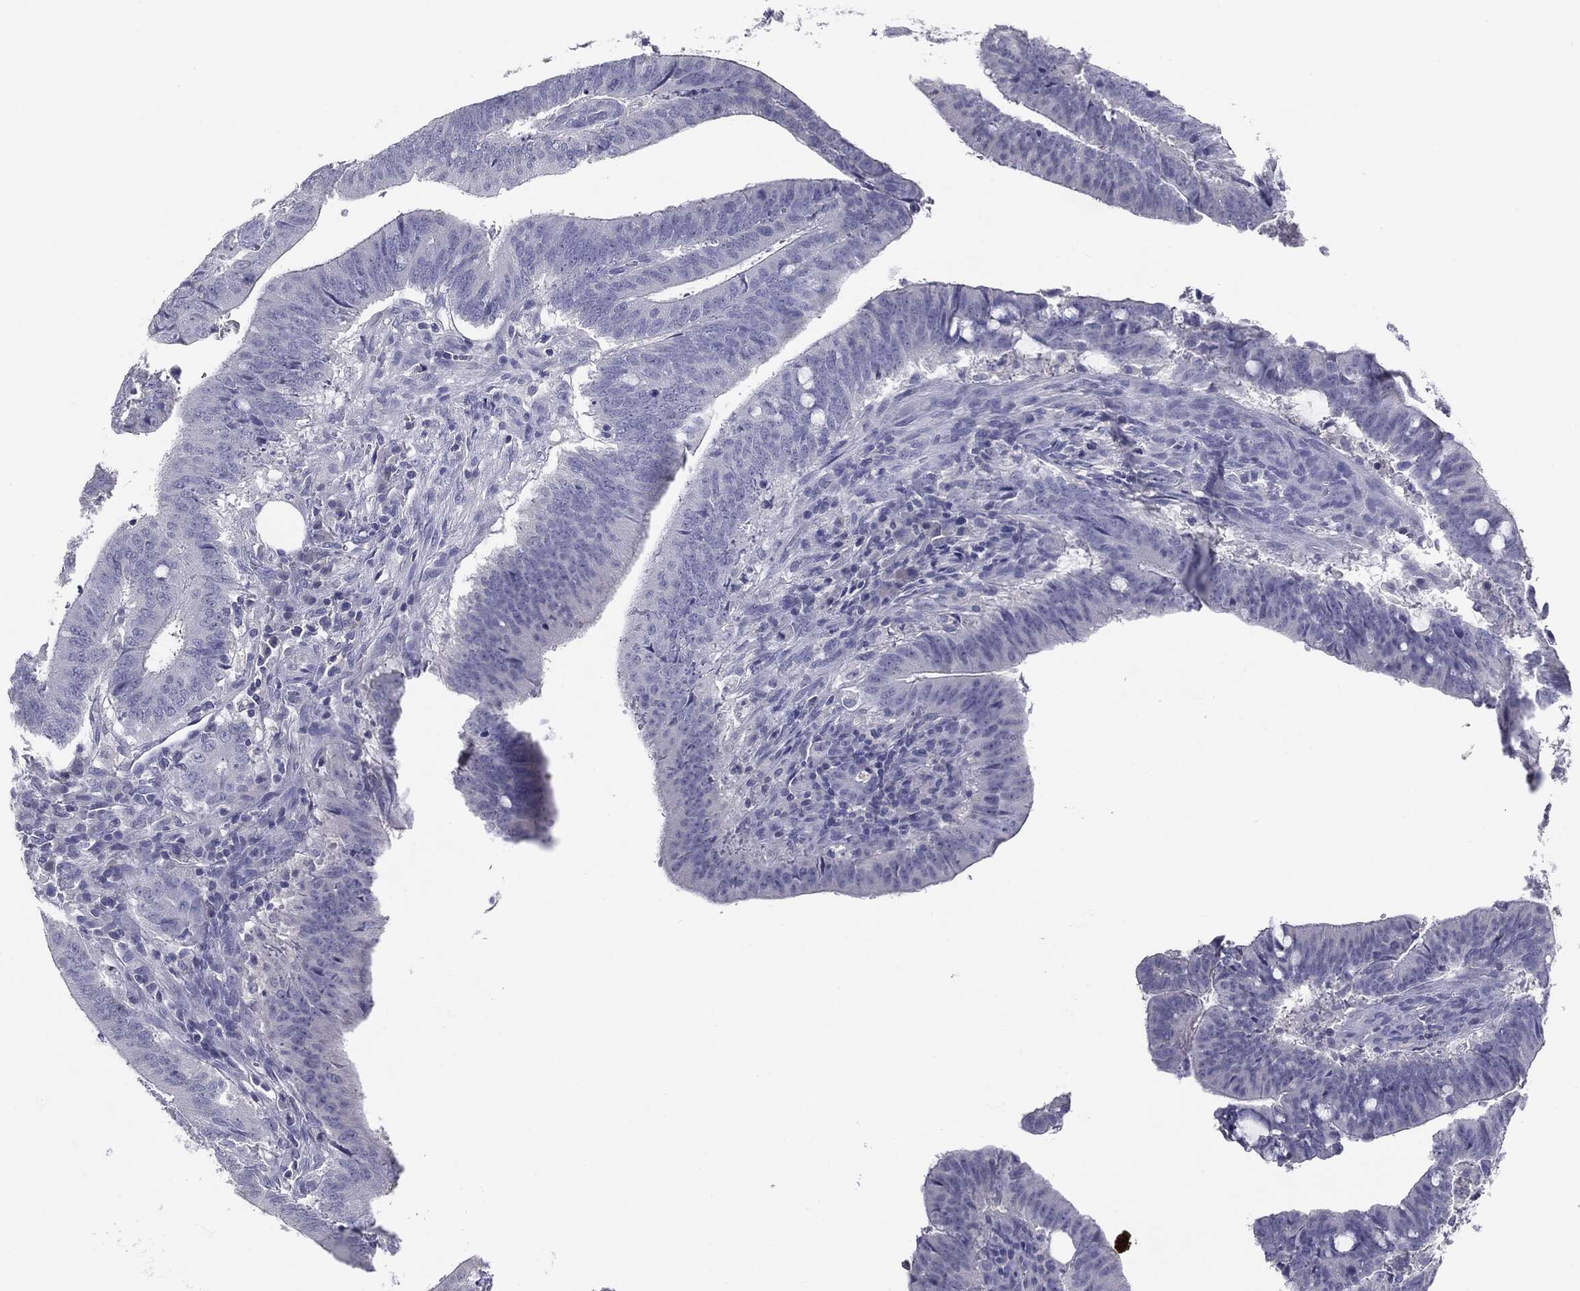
{"staining": {"intensity": "negative", "quantity": "none", "location": "none"}, "tissue": "colorectal cancer", "cell_type": "Tumor cells", "image_type": "cancer", "snomed": [{"axis": "morphology", "description": "Adenocarcinoma, NOS"}, {"axis": "topography", "description": "Colon"}], "caption": "High power microscopy photomicrograph of an immunohistochemistry micrograph of colorectal cancer (adenocarcinoma), revealing no significant positivity in tumor cells.", "gene": "SERPINB4", "patient": {"sex": "female", "age": 43}}